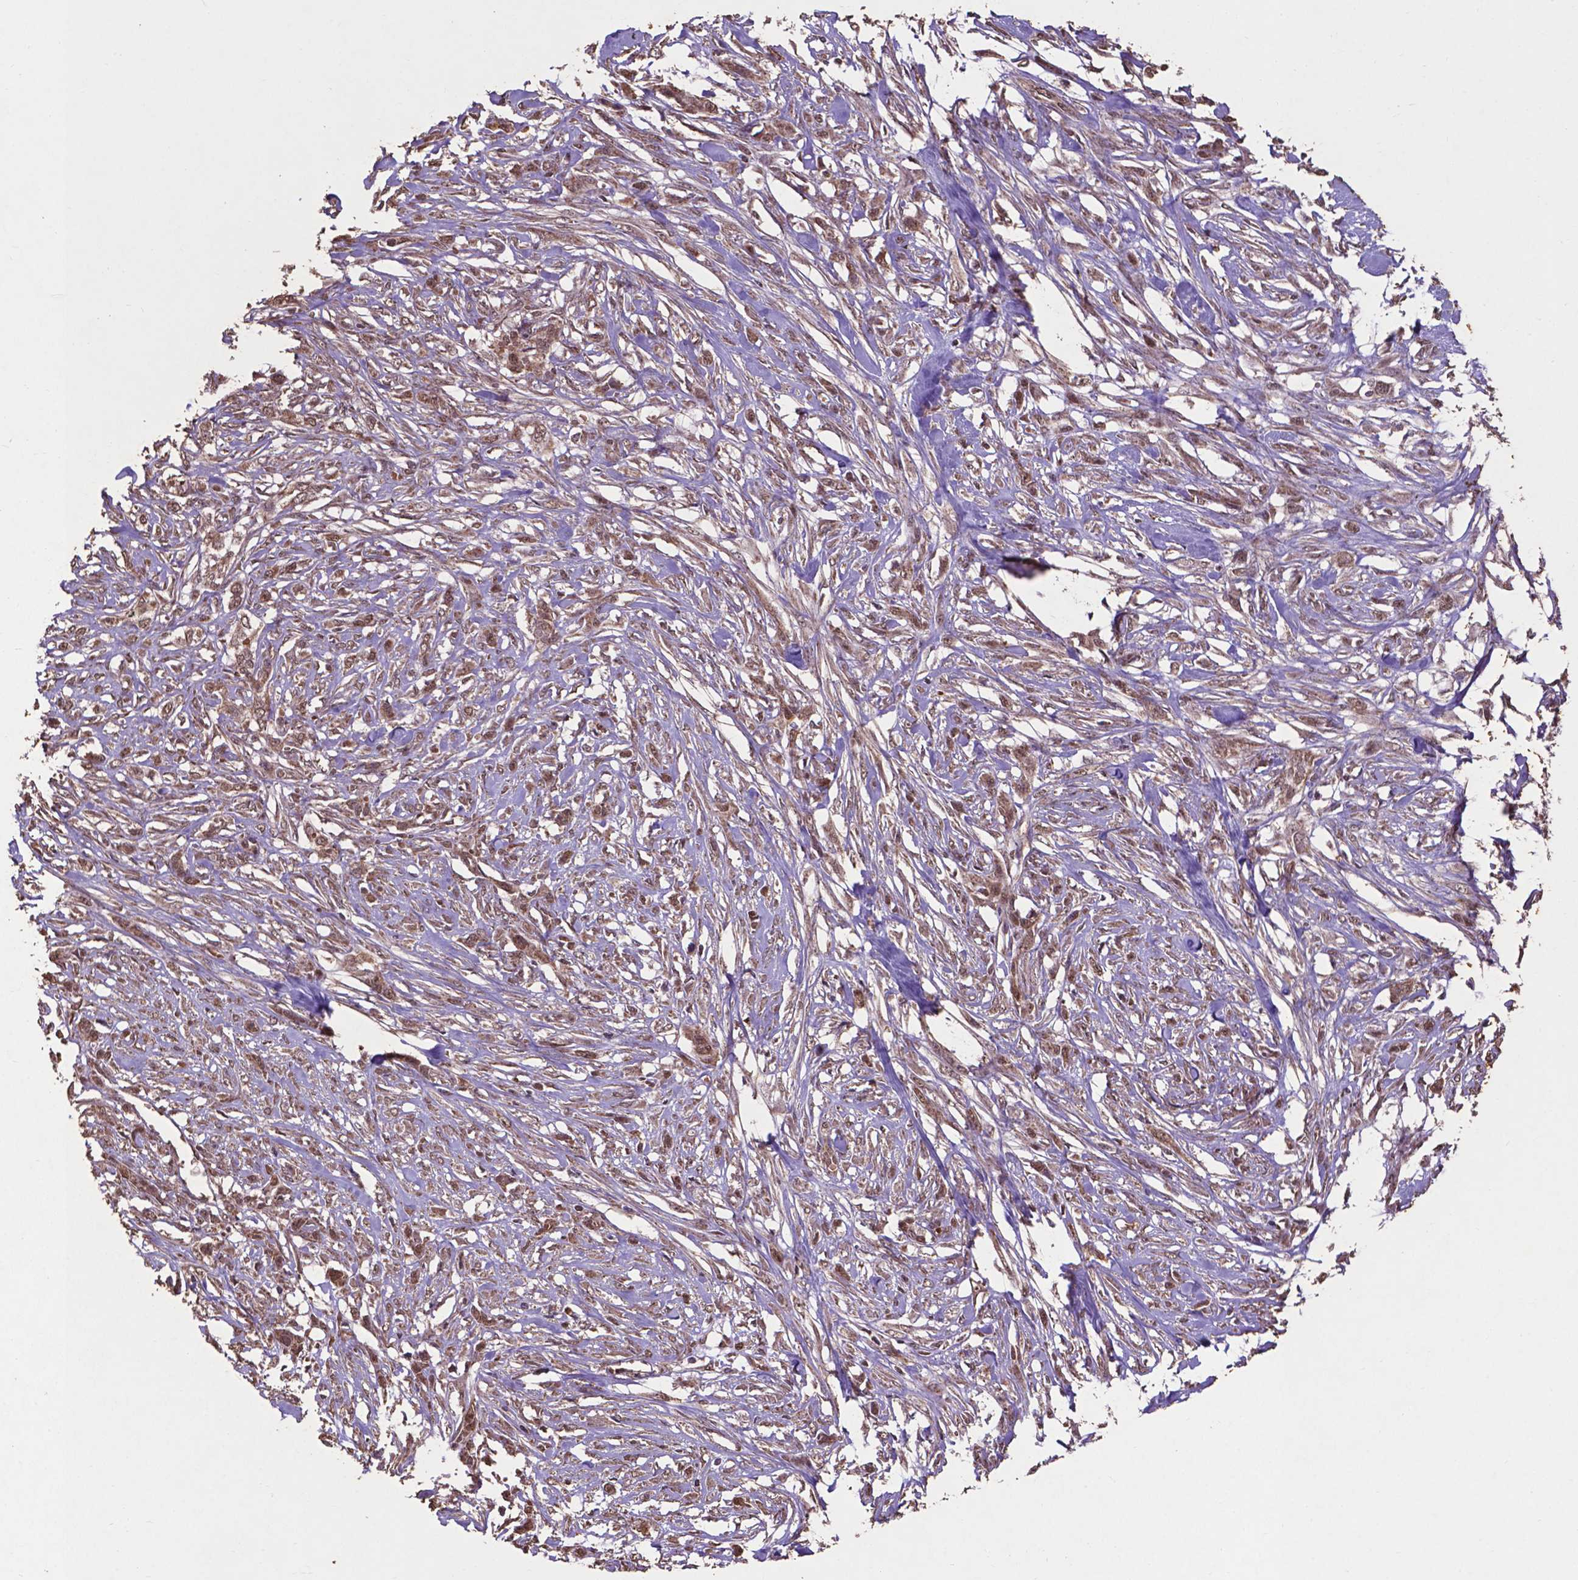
{"staining": {"intensity": "weak", "quantity": ">75%", "location": "cytoplasmic/membranous,nuclear"}, "tissue": "skin cancer", "cell_type": "Tumor cells", "image_type": "cancer", "snomed": [{"axis": "morphology", "description": "Squamous cell carcinoma, NOS"}, {"axis": "topography", "description": "Skin"}], "caption": "Protein staining demonstrates weak cytoplasmic/membranous and nuclear staining in about >75% of tumor cells in squamous cell carcinoma (skin).", "gene": "DCAF1", "patient": {"sex": "male", "age": 79}}